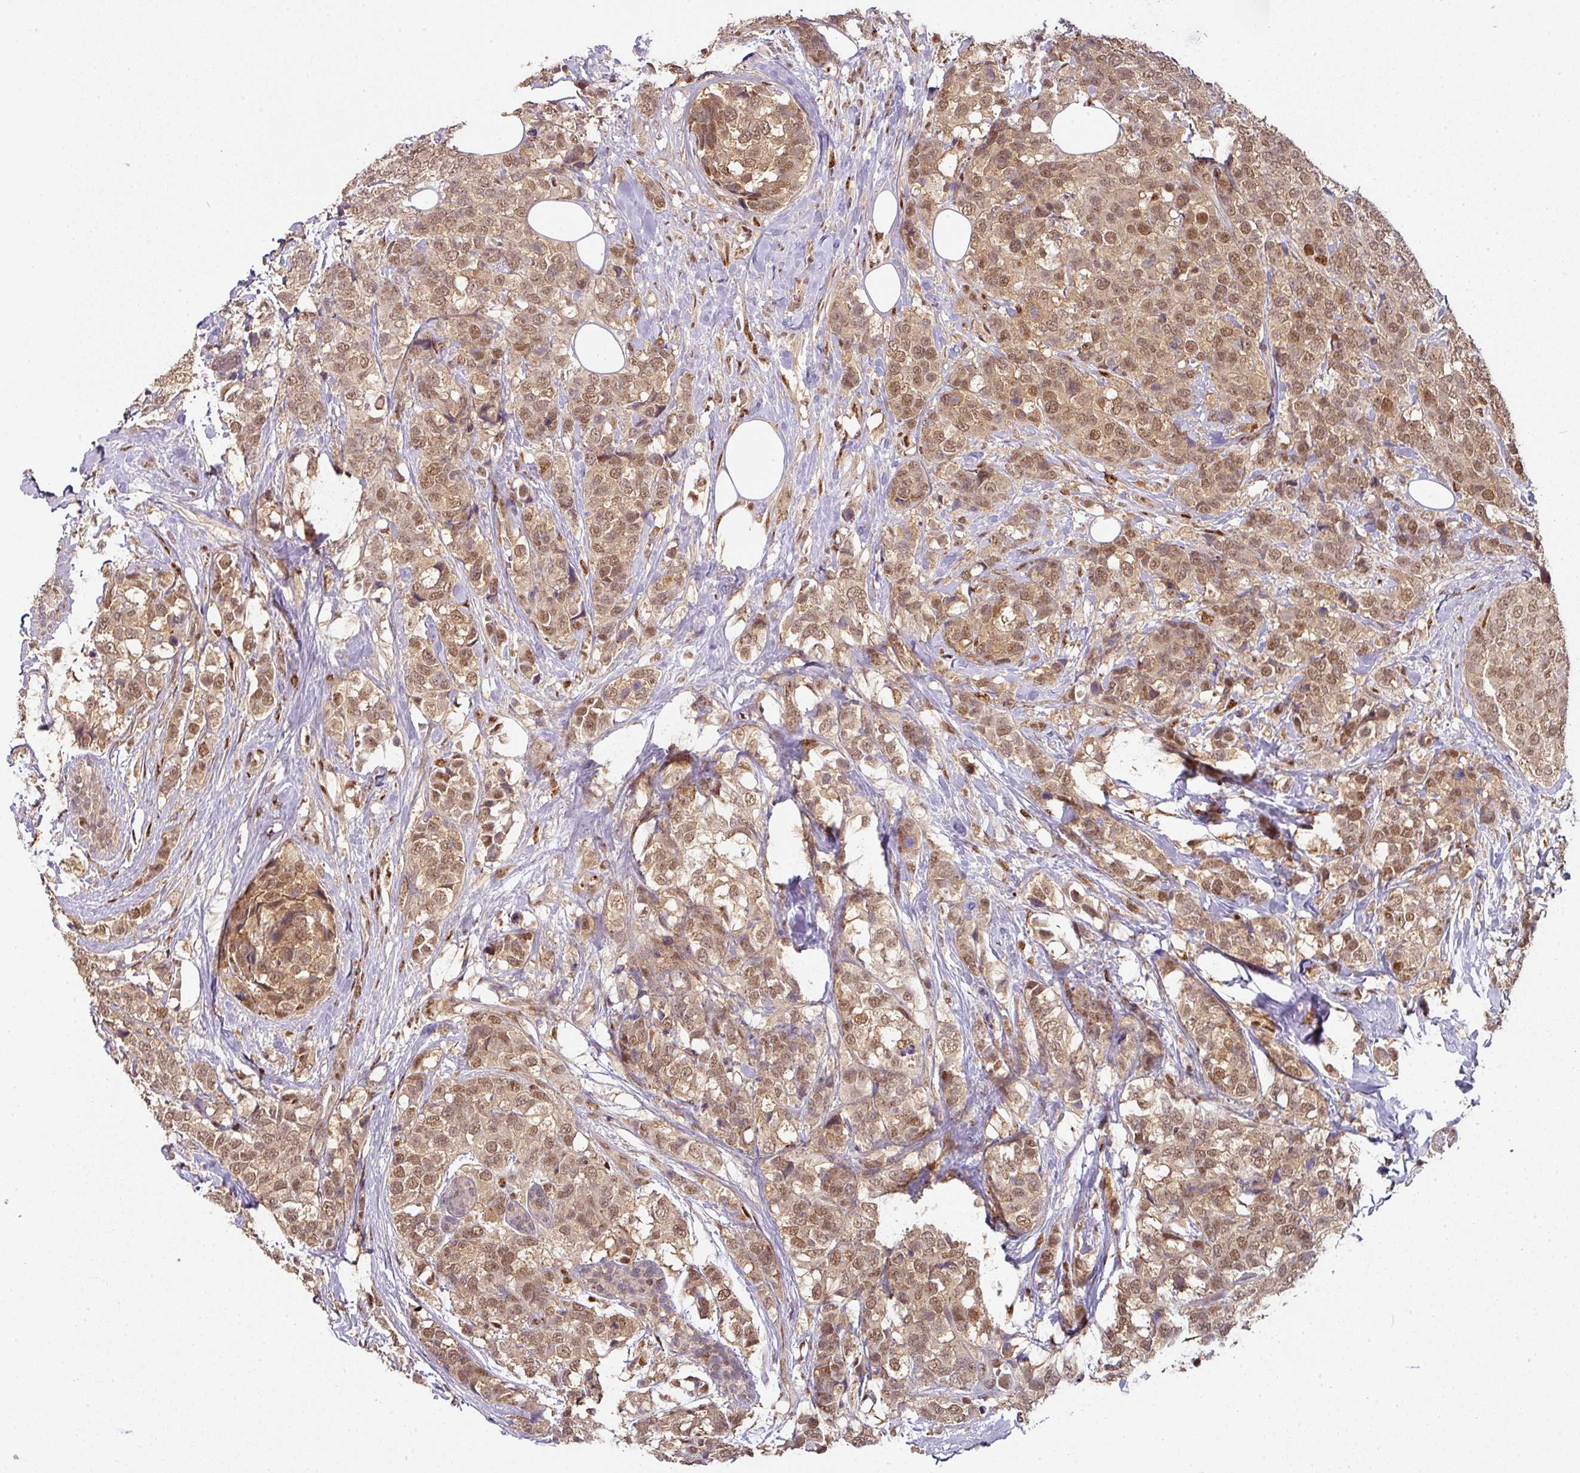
{"staining": {"intensity": "moderate", "quantity": ">75%", "location": "cytoplasmic/membranous,nuclear"}, "tissue": "breast cancer", "cell_type": "Tumor cells", "image_type": "cancer", "snomed": [{"axis": "morphology", "description": "Lobular carcinoma"}, {"axis": "topography", "description": "Breast"}], "caption": "About >75% of tumor cells in human breast cancer (lobular carcinoma) demonstrate moderate cytoplasmic/membranous and nuclear protein positivity as visualized by brown immunohistochemical staining.", "gene": "RANBP9", "patient": {"sex": "female", "age": 59}}